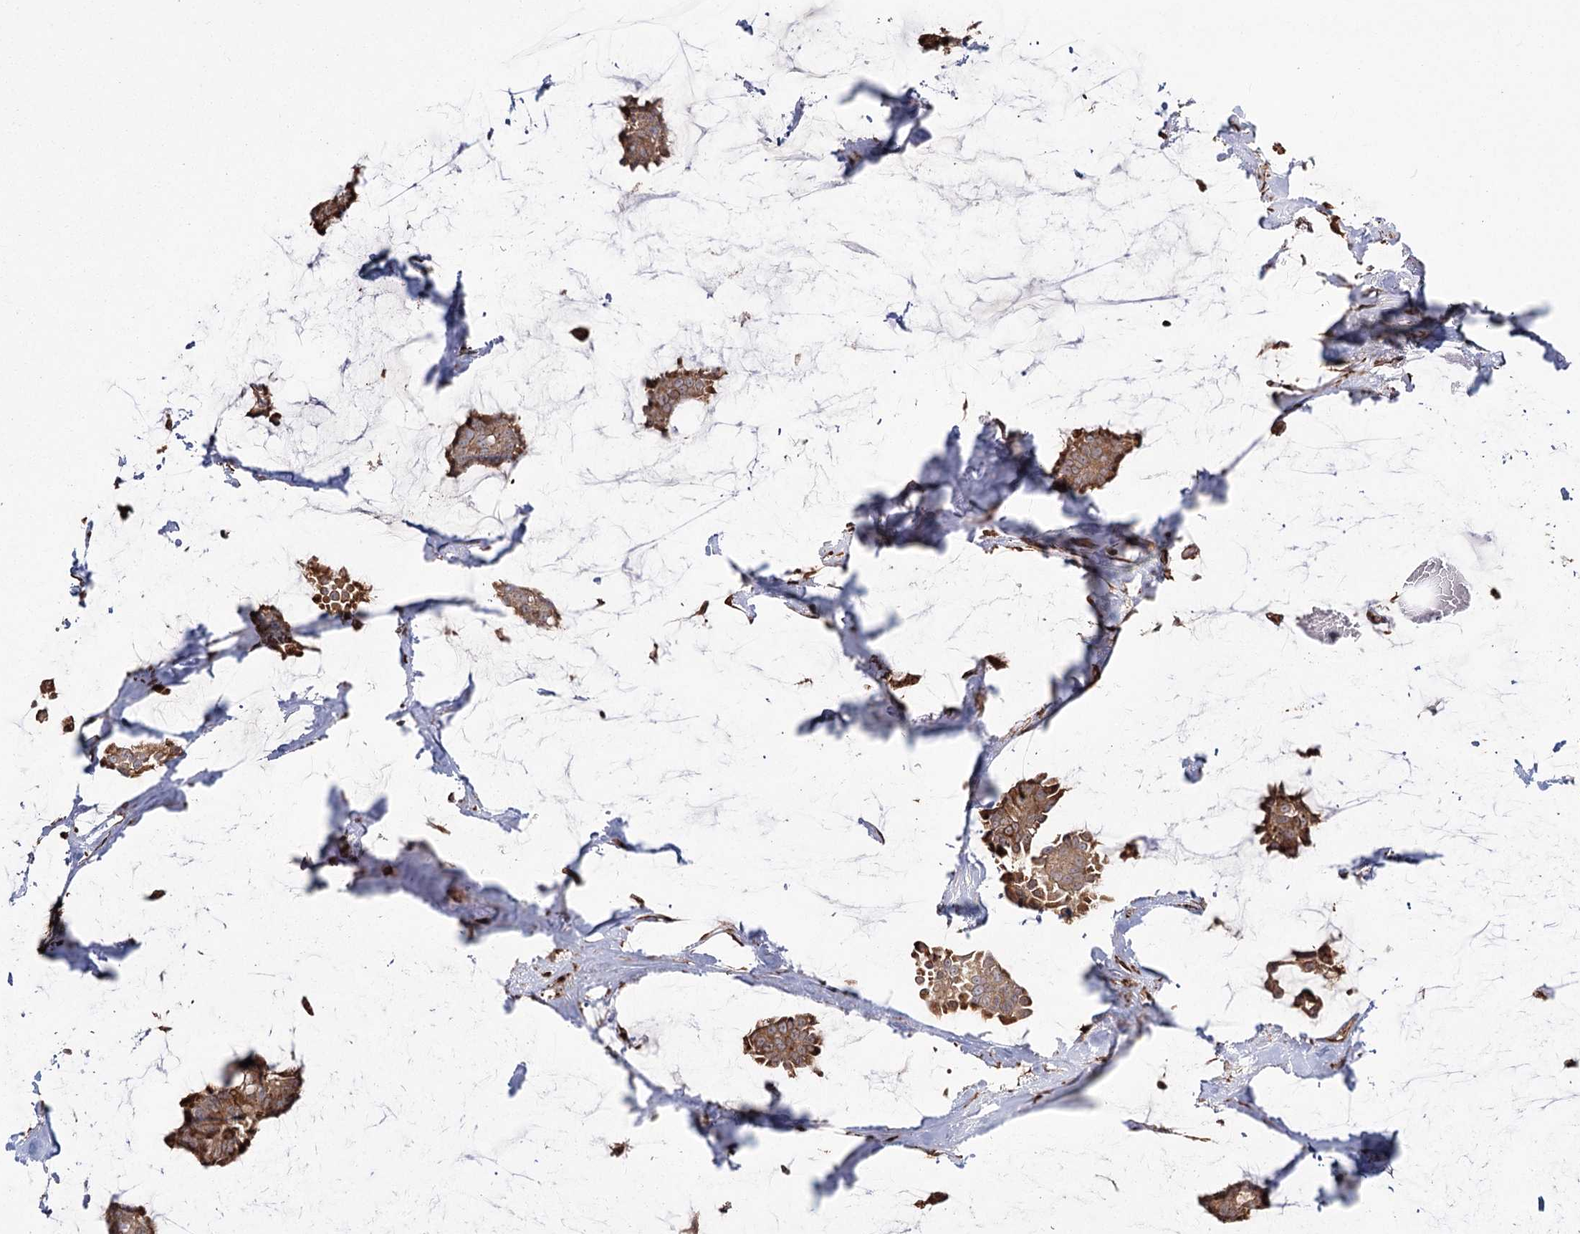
{"staining": {"intensity": "moderate", "quantity": ">75%", "location": "cytoplasmic/membranous"}, "tissue": "breast cancer", "cell_type": "Tumor cells", "image_type": "cancer", "snomed": [{"axis": "morphology", "description": "Duct carcinoma"}, {"axis": "topography", "description": "Breast"}], "caption": "A high-resolution micrograph shows immunohistochemistry (IHC) staining of breast invasive ductal carcinoma, which exhibits moderate cytoplasmic/membranous positivity in approximately >75% of tumor cells.", "gene": "FAM13A", "patient": {"sex": "female", "age": 93}}